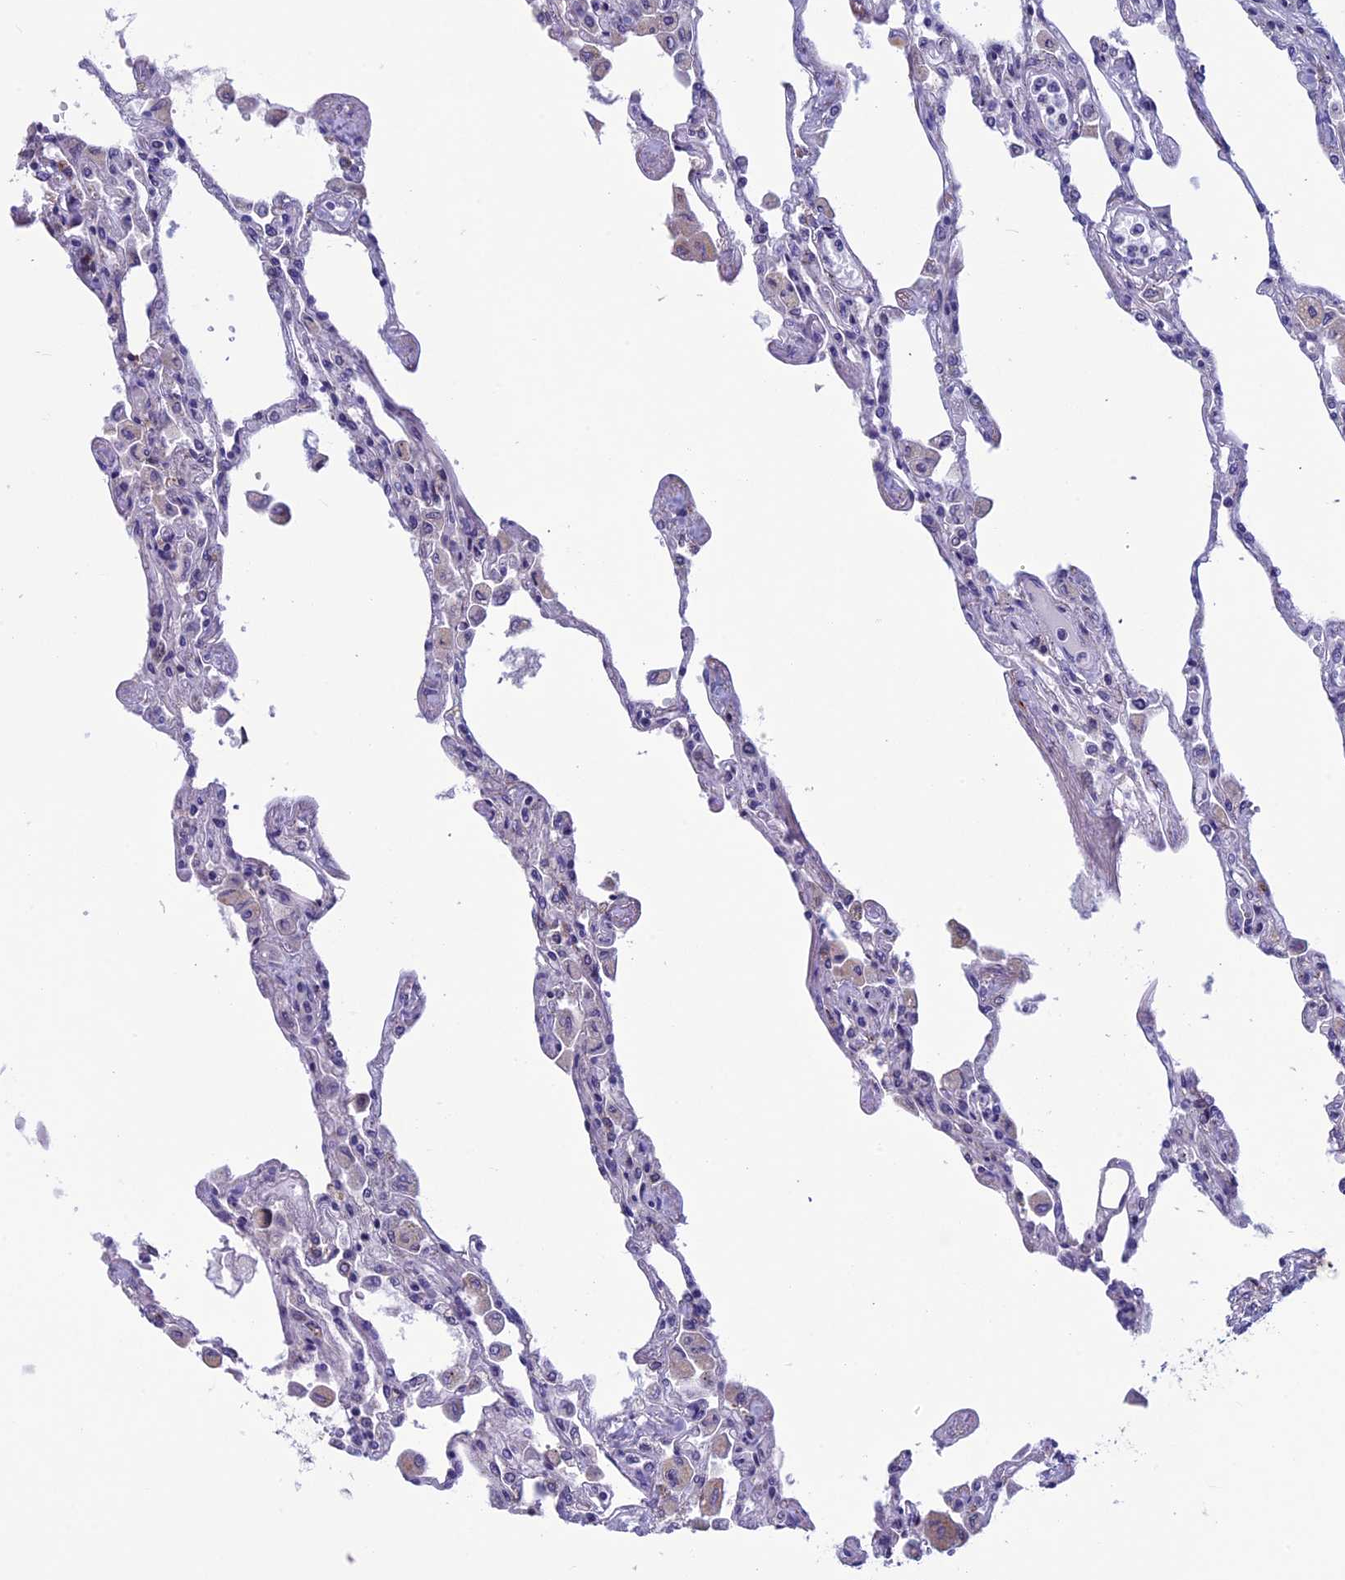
{"staining": {"intensity": "negative", "quantity": "none", "location": "none"}, "tissue": "lung", "cell_type": "Alveolar cells", "image_type": "normal", "snomed": [{"axis": "morphology", "description": "Normal tissue, NOS"}, {"axis": "topography", "description": "Bronchus"}, {"axis": "topography", "description": "Lung"}], "caption": "Alveolar cells are negative for brown protein staining in unremarkable lung. (Immunohistochemistry (ihc), brightfield microscopy, high magnification).", "gene": "MFSD12", "patient": {"sex": "female", "age": 49}}